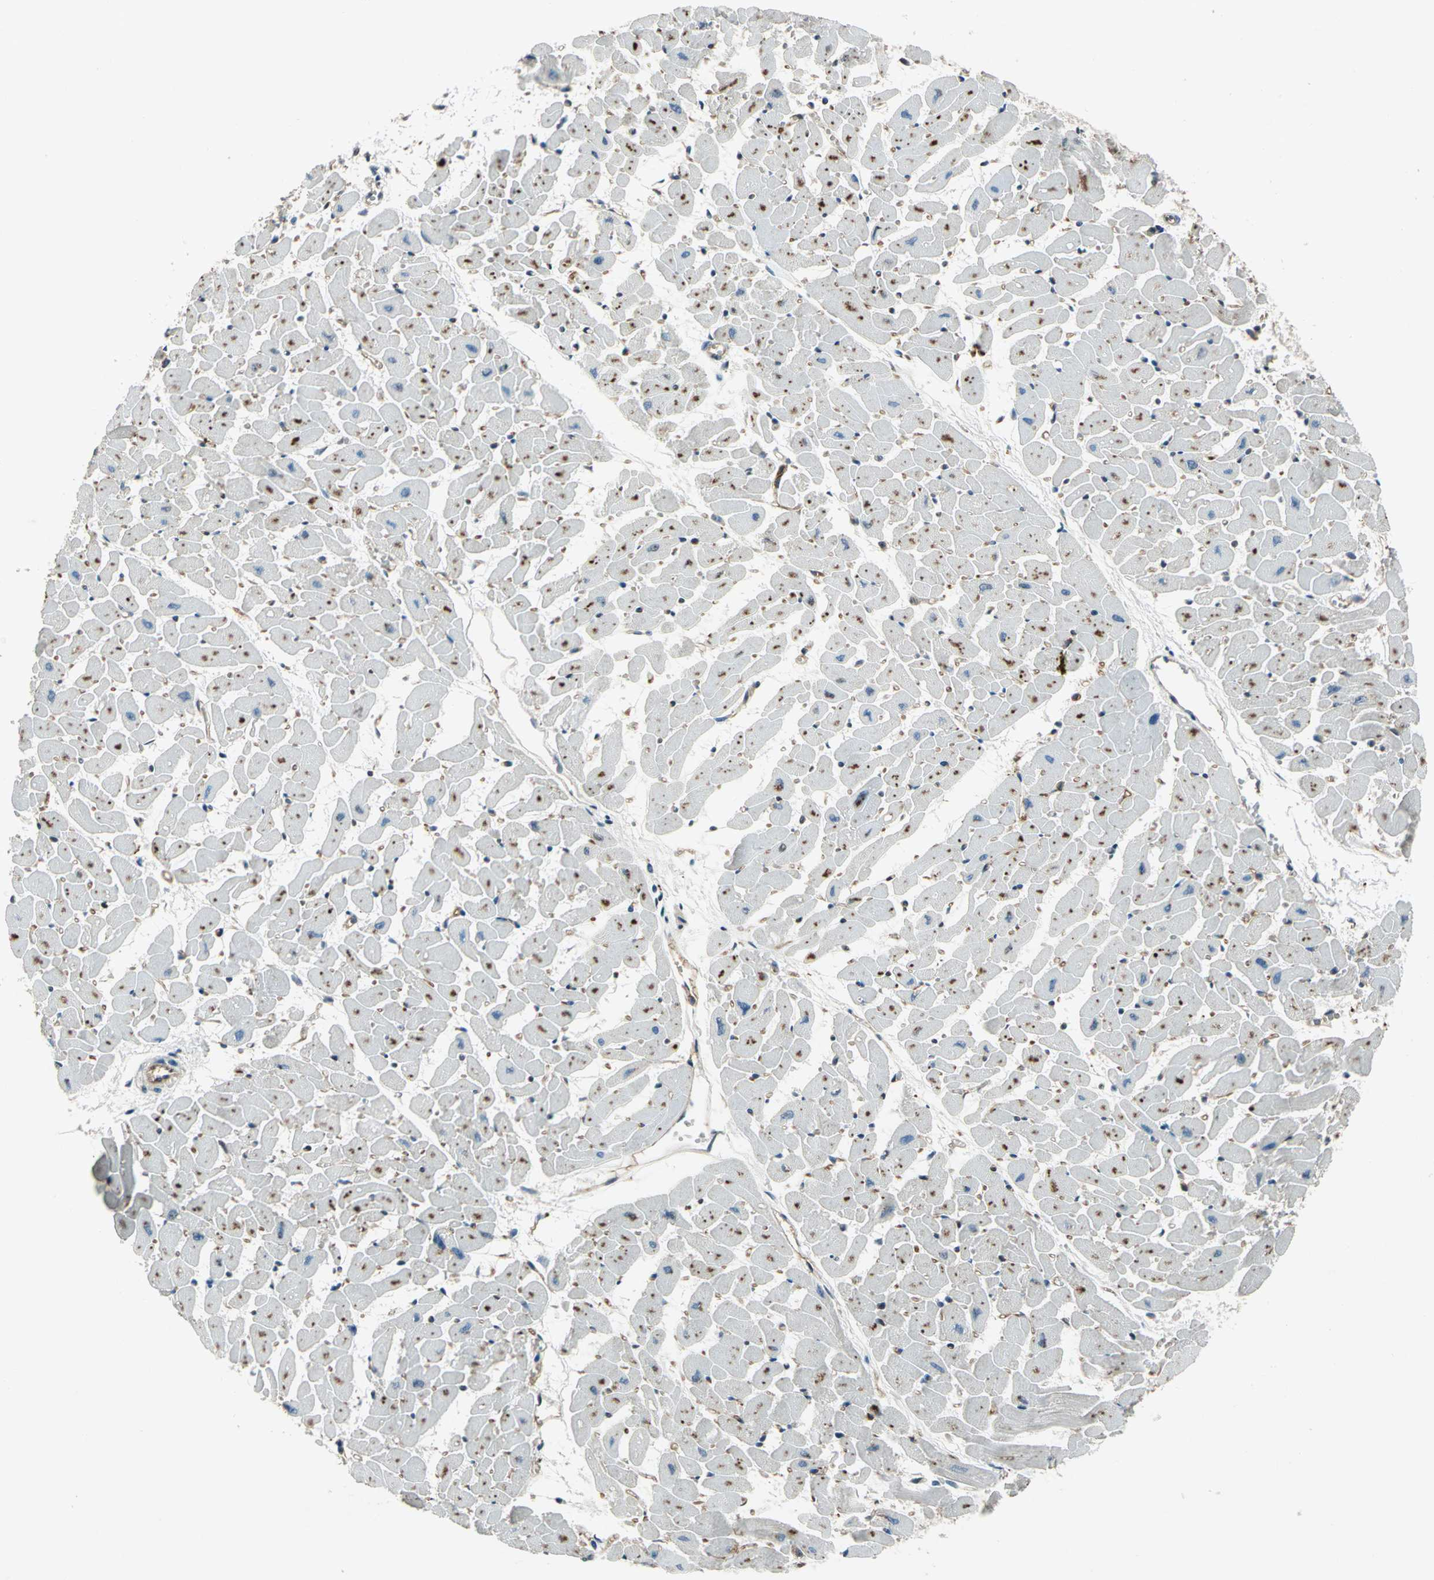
{"staining": {"intensity": "moderate", "quantity": "25%-75%", "location": "cytoplasmic/membranous"}, "tissue": "heart muscle", "cell_type": "Cardiomyocytes", "image_type": "normal", "snomed": [{"axis": "morphology", "description": "Normal tissue, NOS"}, {"axis": "topography", "description": "Heart"}], "caption": "Immunohistochemical staining of normal human heart muscle displays moderate cytoplasmic/membranous protein expression in approximately 25%-75% of cardiomyocytes.", "gene": "NR2C2", "patient": {"sex": "female", "age": 19}}